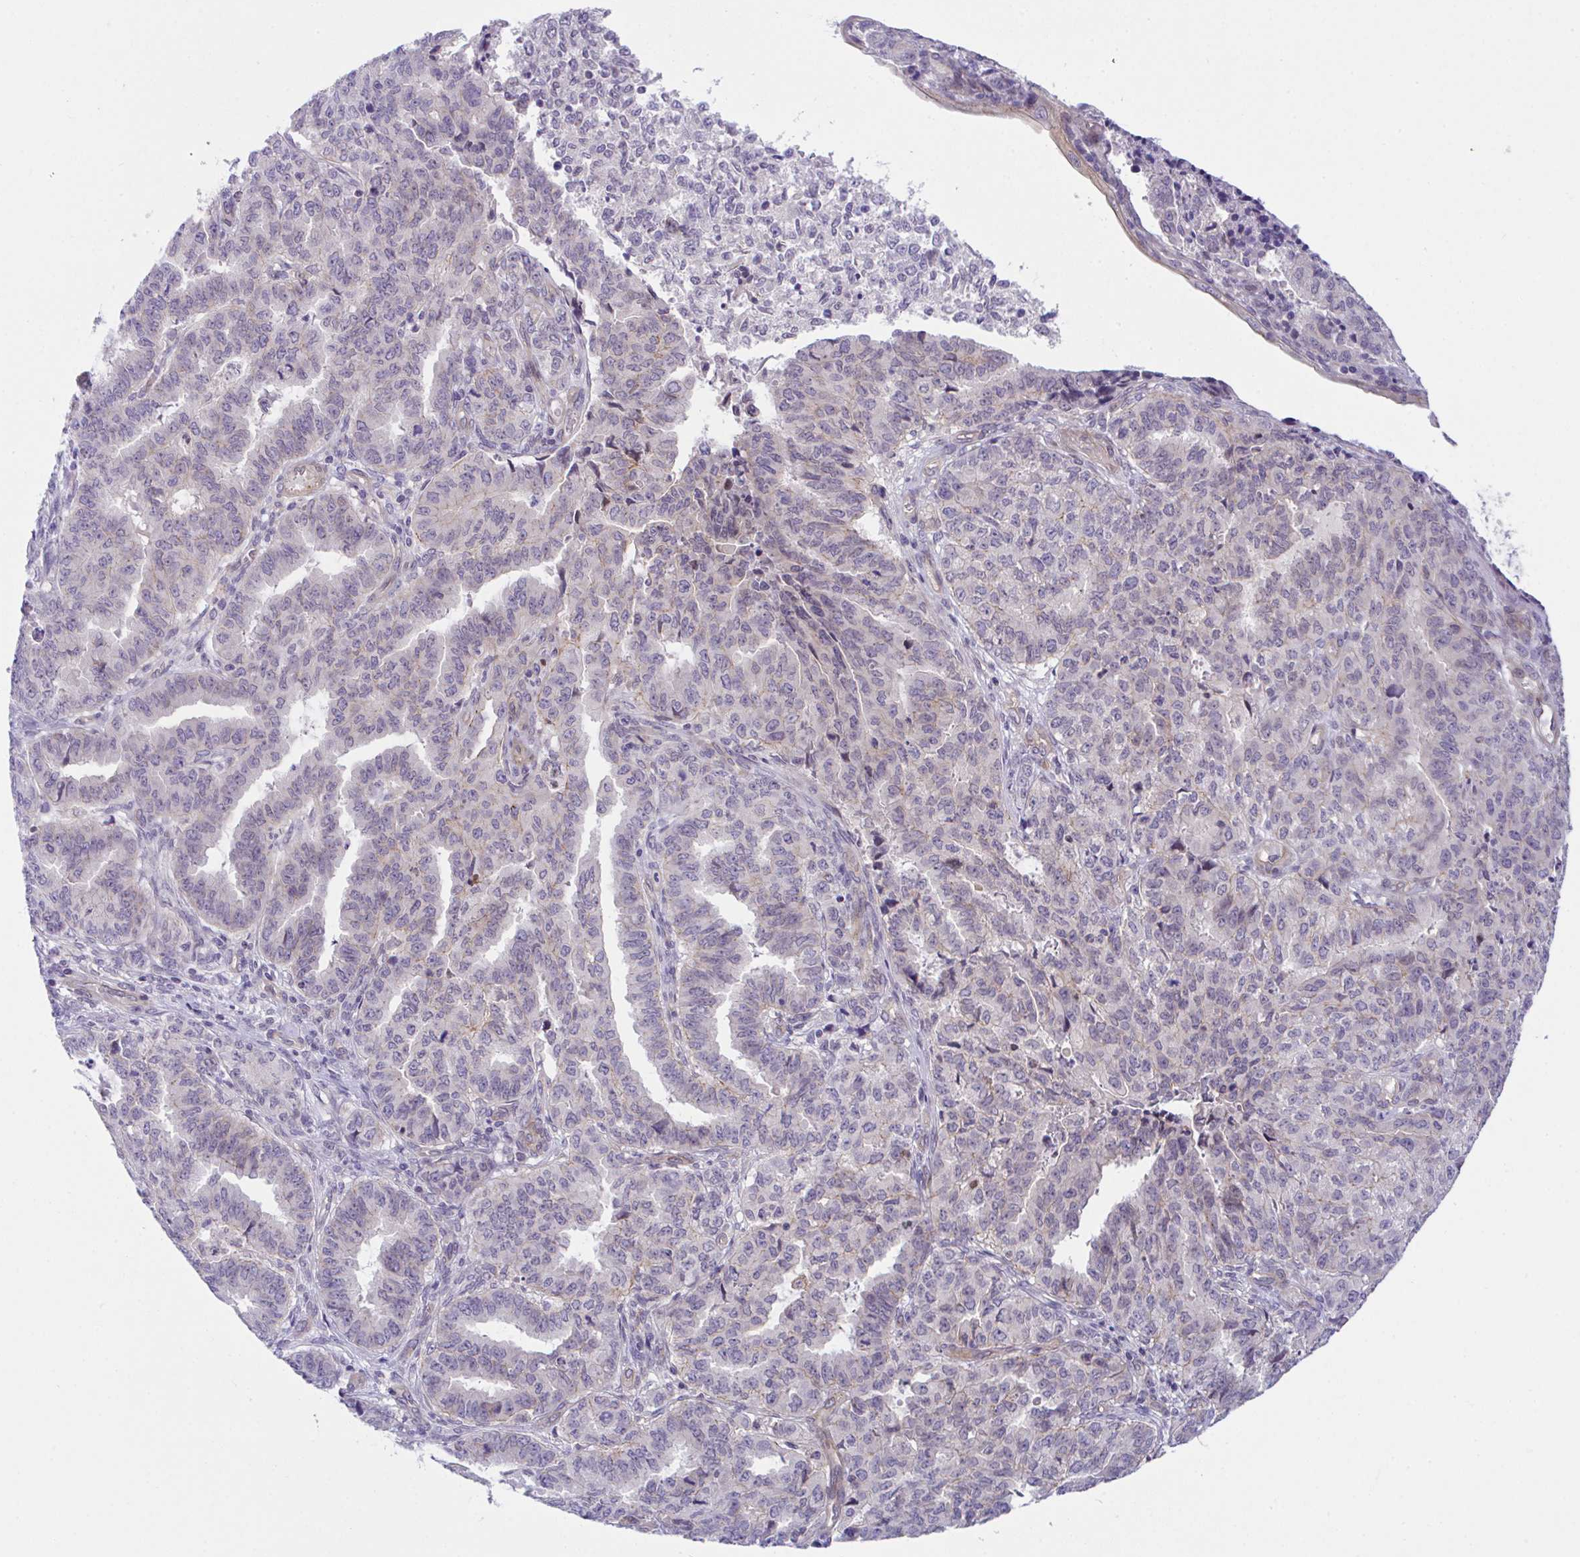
{"staining": {"intensity": "negative", "quantity": "none", "location": "none"}, "tissue": "endometrial cancer", "cell_type": "Tumor cells", "image_type": "cancer", "snomed": [{"axis": "morphology", "description": "Adenocarcinoma, NOS"}, {"axis": "topography", "description": "Endometrium"}], "caption": "An immunohistochemistry image of adenocarcinoma (endometrial) is shown. There is no staining in tumor cells of adenocarcinoma (endometrial). Brightfield microscopy of immunohistochemistry (IHC) stained with DAB (brown) and hematoxylin (blue), captured at high magnification.", "gene": "ZBED3", "patient": {"sex": "female", "age": 50}}